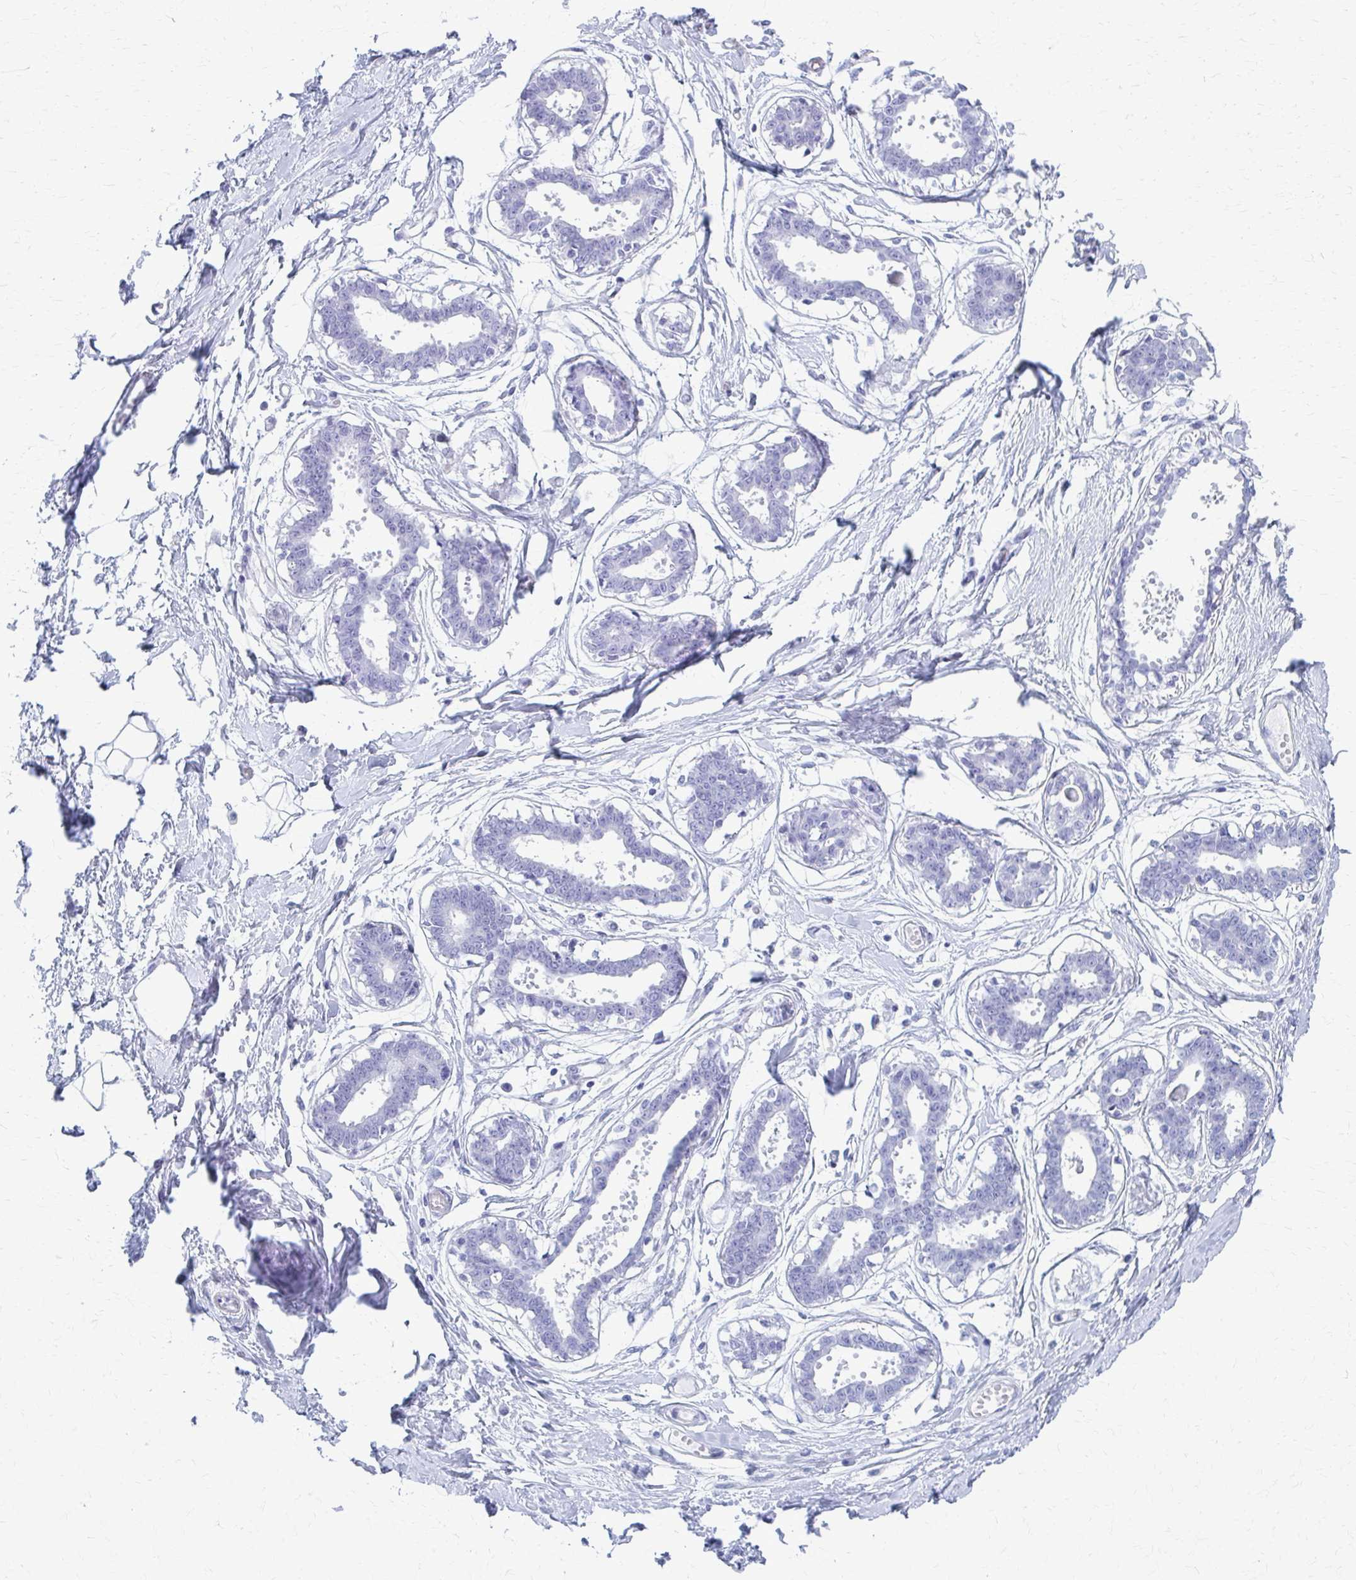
{"staining": {"intensity": "negative", "quantity": "none", "location": "none"}, "tissue": "breast", "cell_type": "Adipocytes", "image_type": "normal", "snomed": [{"axis": "morphology", "description": "Normal tissue, NOS"}, {"axis": "topography", "description": "Breast"}], "caption": "Immunohistochemistry (IHC) of unremarkable breast exhibits no expression in adipocytes. (Stains: DAB IHC with hematoxylin counter stain, Microscopy: brightfield microscopy at high magnification).", "gene": "CELF5", "patient": {"sex": "female", "age": 45}}